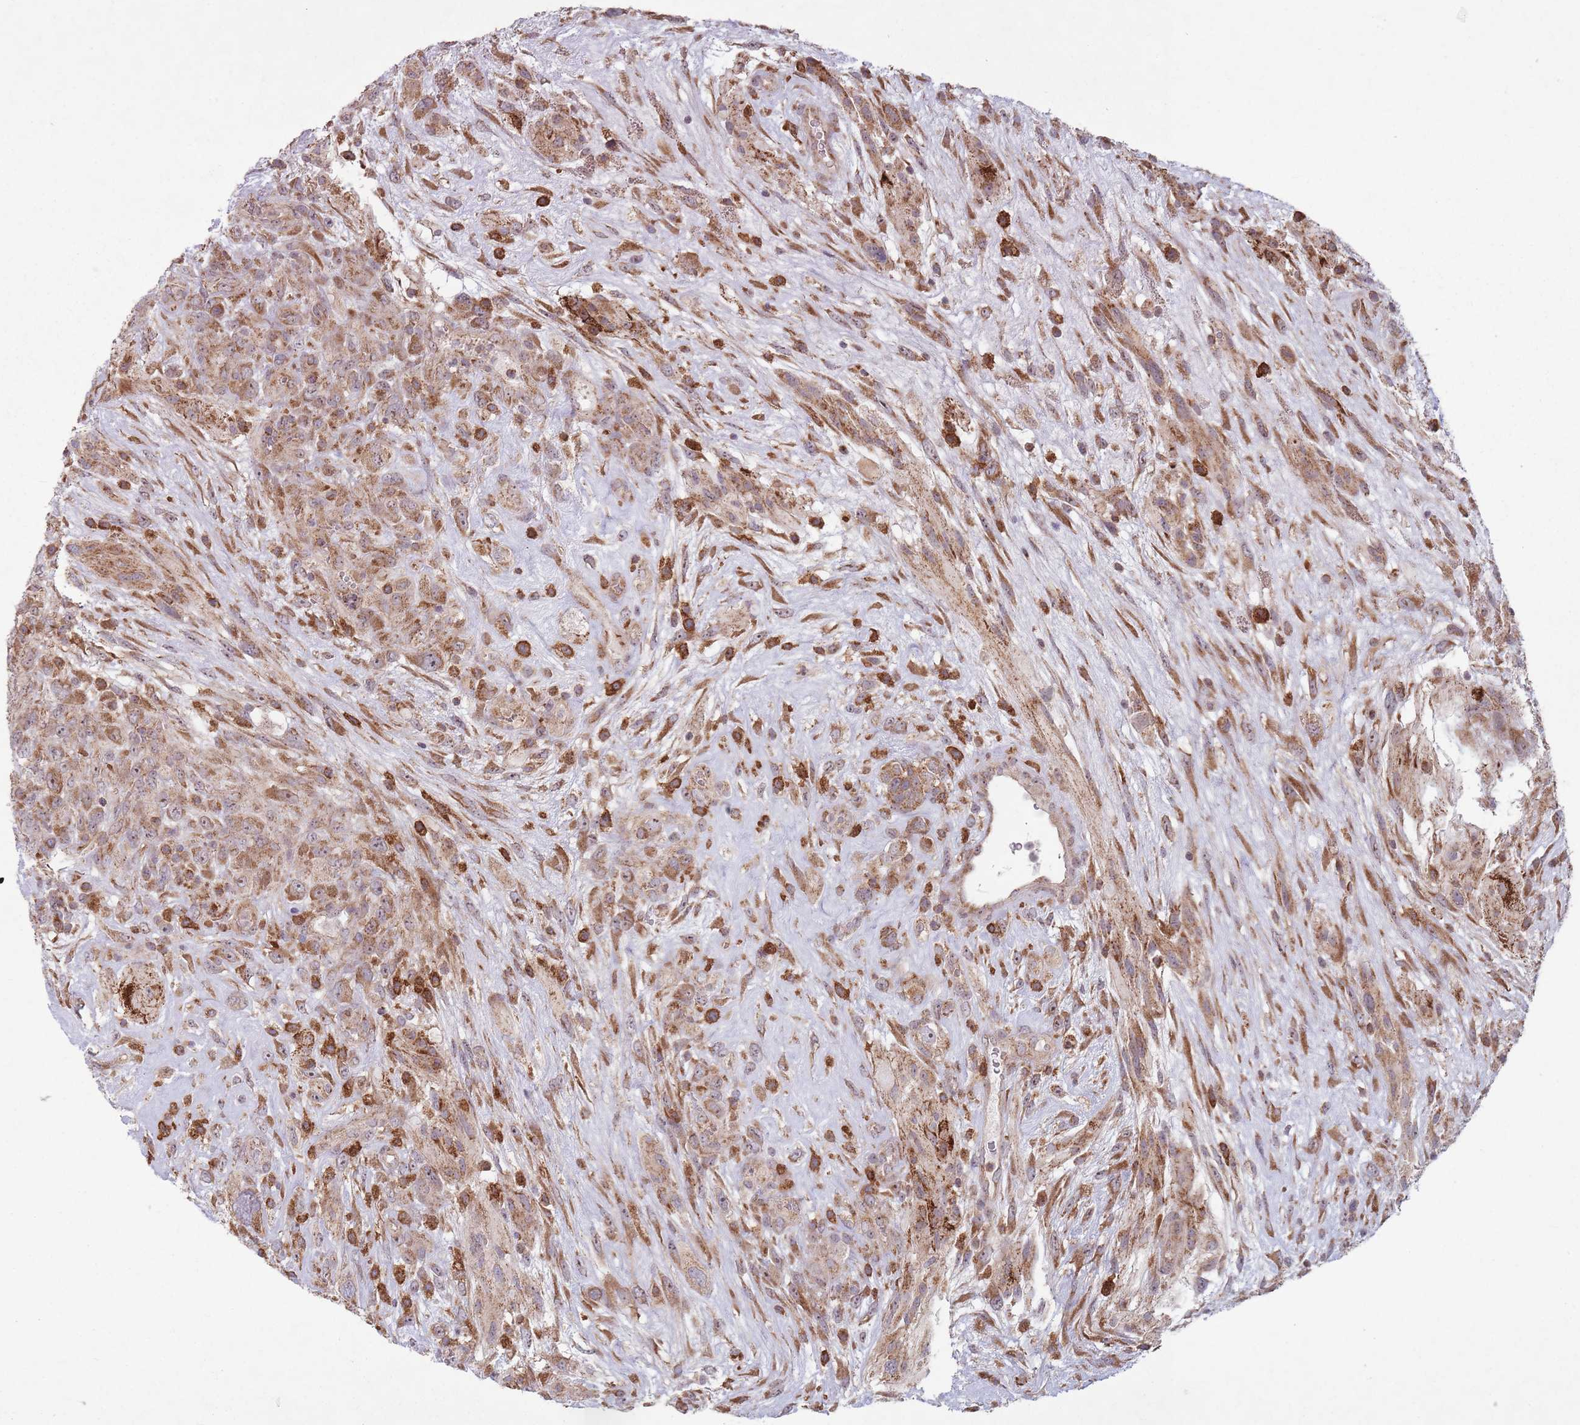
{"staining": {"intensity": "strong", "quantity": "25%-75%", "location": "cytoplasmic/membranous"}, "tissue": "glioma", "cell_type": "Tumor cells", "image_type": "cancer", "snomed": [{"axis": "morphology", "description": "Glioma, malignant, High grade"}, {"axis": "topography", "description": "Brain"}], "caption": "Immunohistochemistry (IHC) staining of glioma, which demonstrates high levels of strong cytoplasmic/membranous staining in about 25%-75% of tumor cells indicating strong cytoplasmic/membranous protein staining. The staining was performed using DAB (brown) for protein detection and nuclei were counterstained in hematoxylin (blue).", "gene": "OR10Q1", "patient": {"sex": "male", "age": 61}}